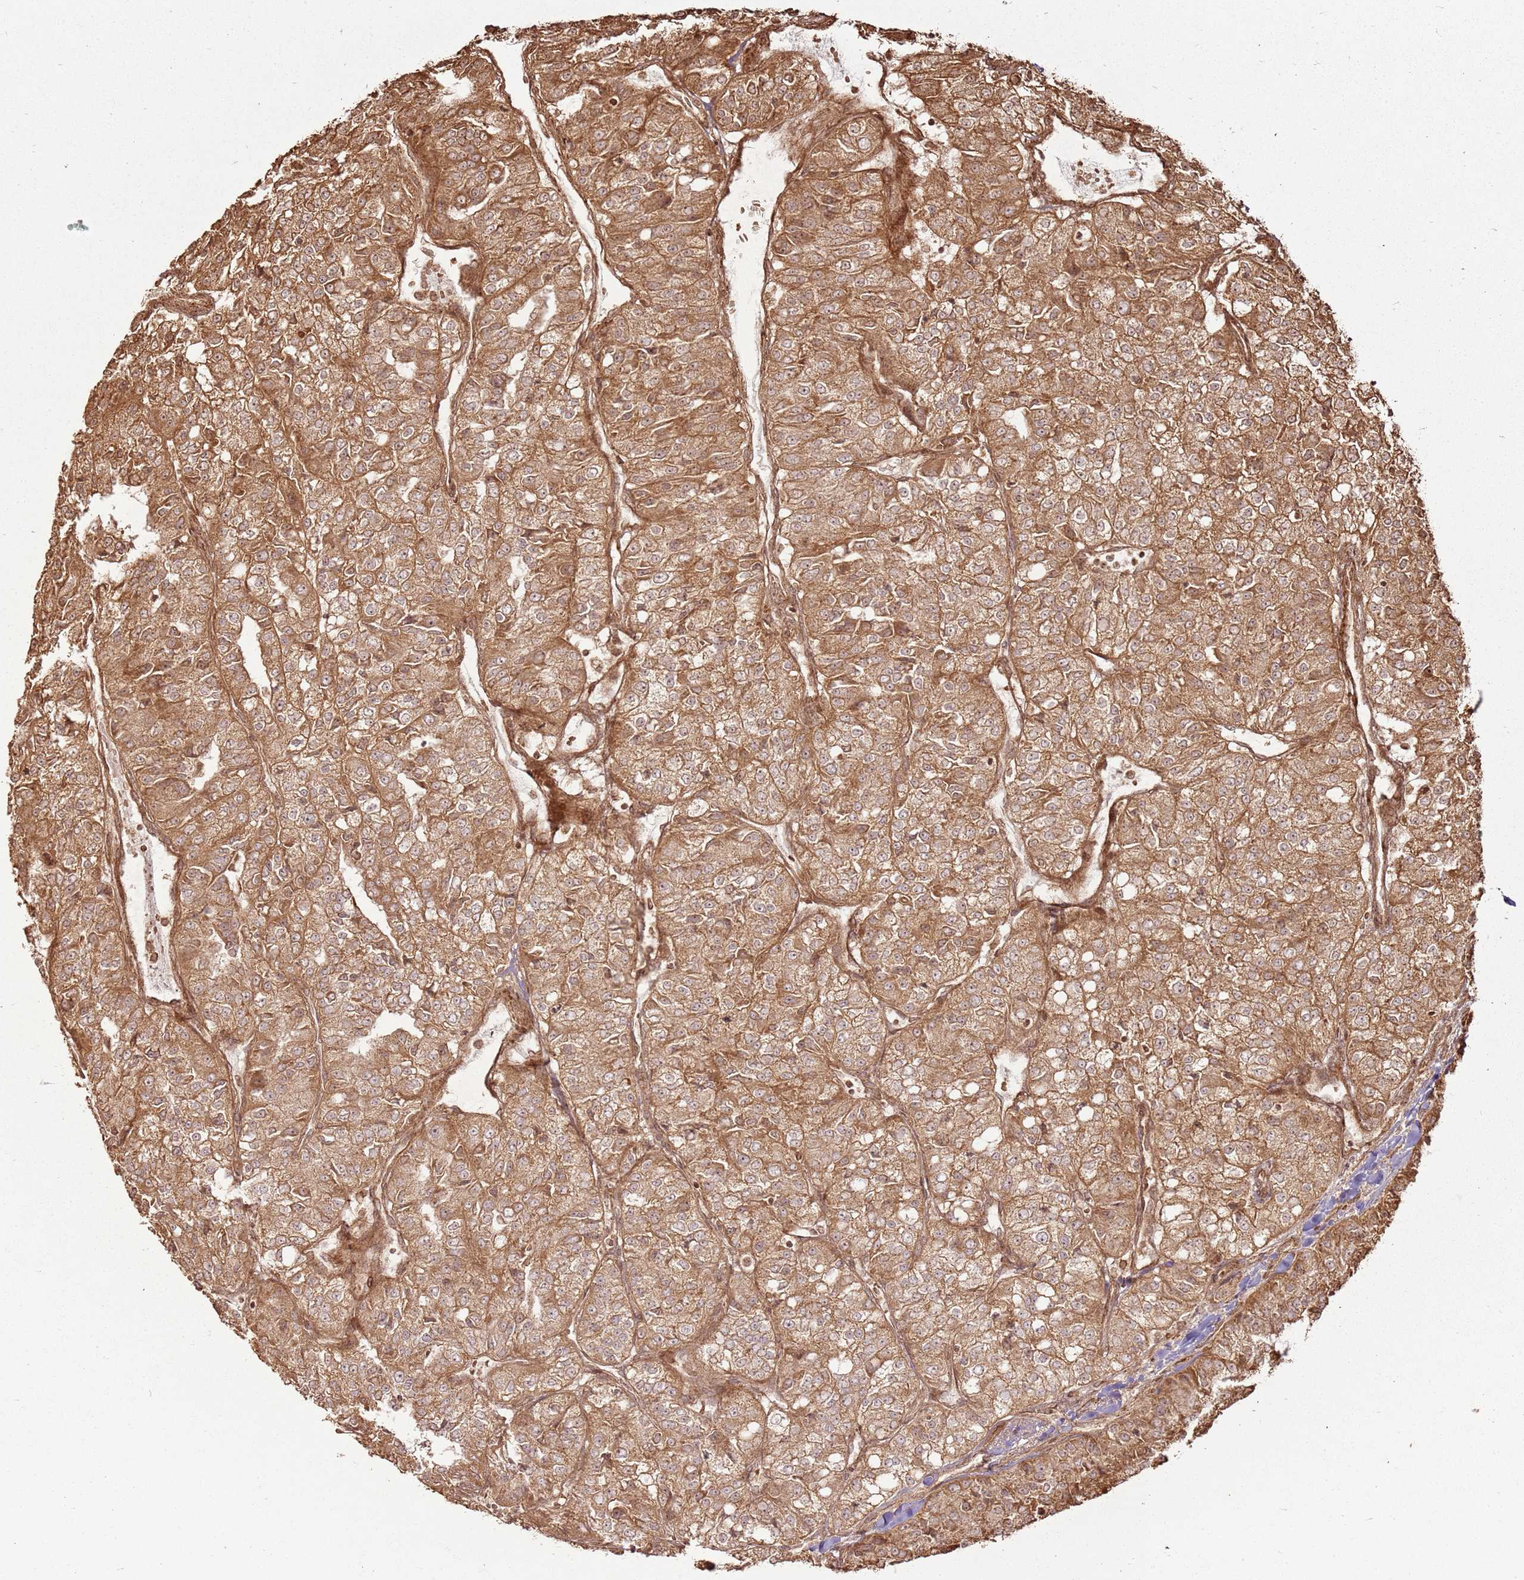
{"staining": {"intensity": "strong", "quantity": ">75%", "location": "cytoplasmic/membranous"}, "tissue": "renal cancer", "cell_type": "Tumor cells", "image_type": "cancer", "snomed": [{"axis": "morphology", "description": "Adenocarcinoma, NOS"}, {"axis": "topography", "description": "Kidney"}], "caption": "Renal cancer (adenocarcinoma) stained with IHC reveals strong cytoplasmic/membranous staining in approximately >75% of tumor cells.", "gene": "MRPS6", "patient": {"sex": "female", "age": 63}}